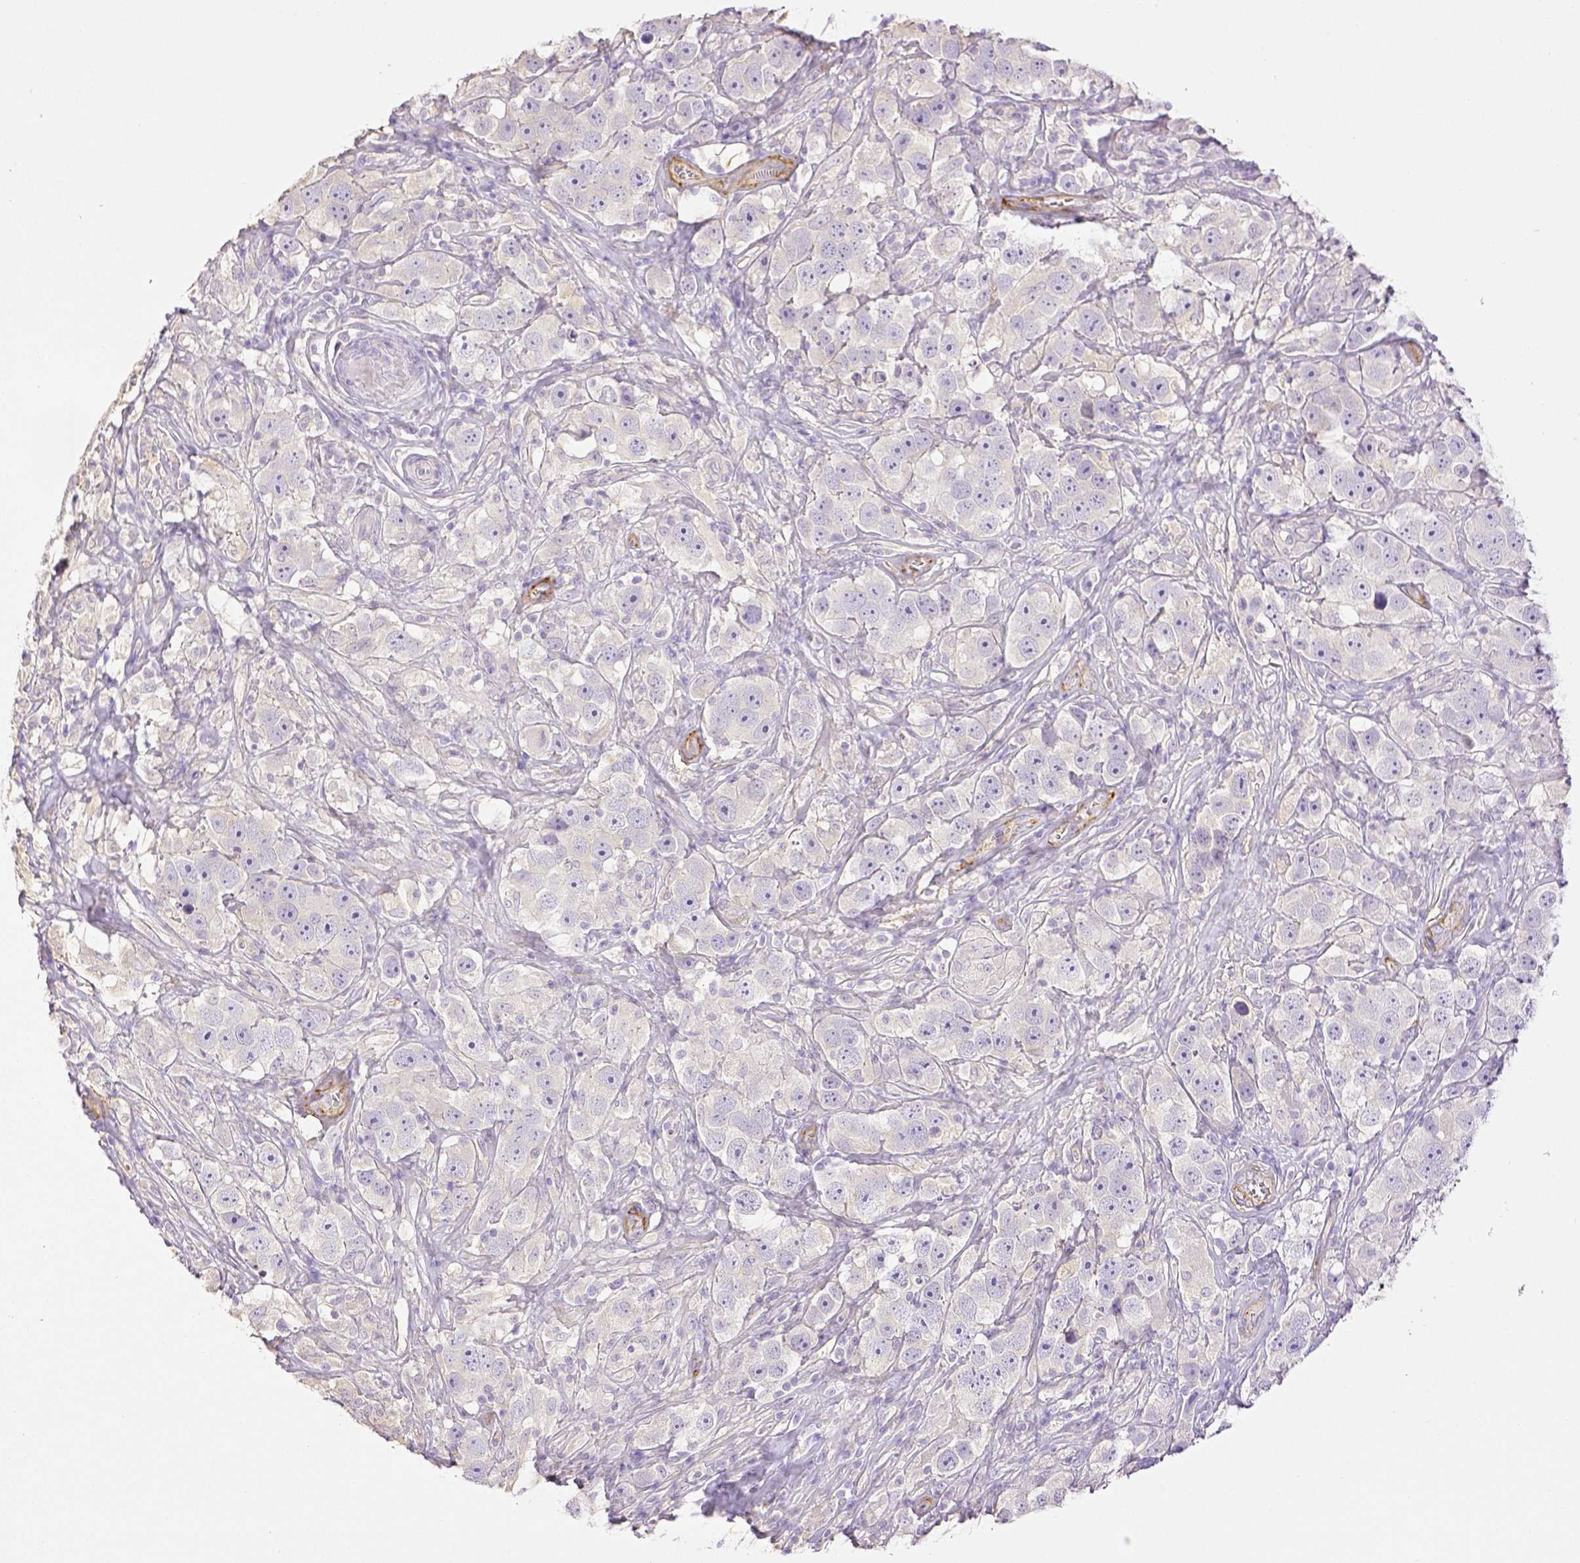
{"staining": {"intensity": "negative", "quantity": "none", "location": "none"}, "tissue": "testis cancer", "cell_type": "Tumor cells", "image_type": "cancer", "snomed": [{"axis": "morphology", "description": "Seminoma, NOS"}, {"axis": "topography", "description": "Testis"}], "caption": "Photomicrograph shows no protein staining in tumor cells of seminoma (testis) tissue.", "gene": "THY1", "patient": {"sex": "male", "age": 49}}